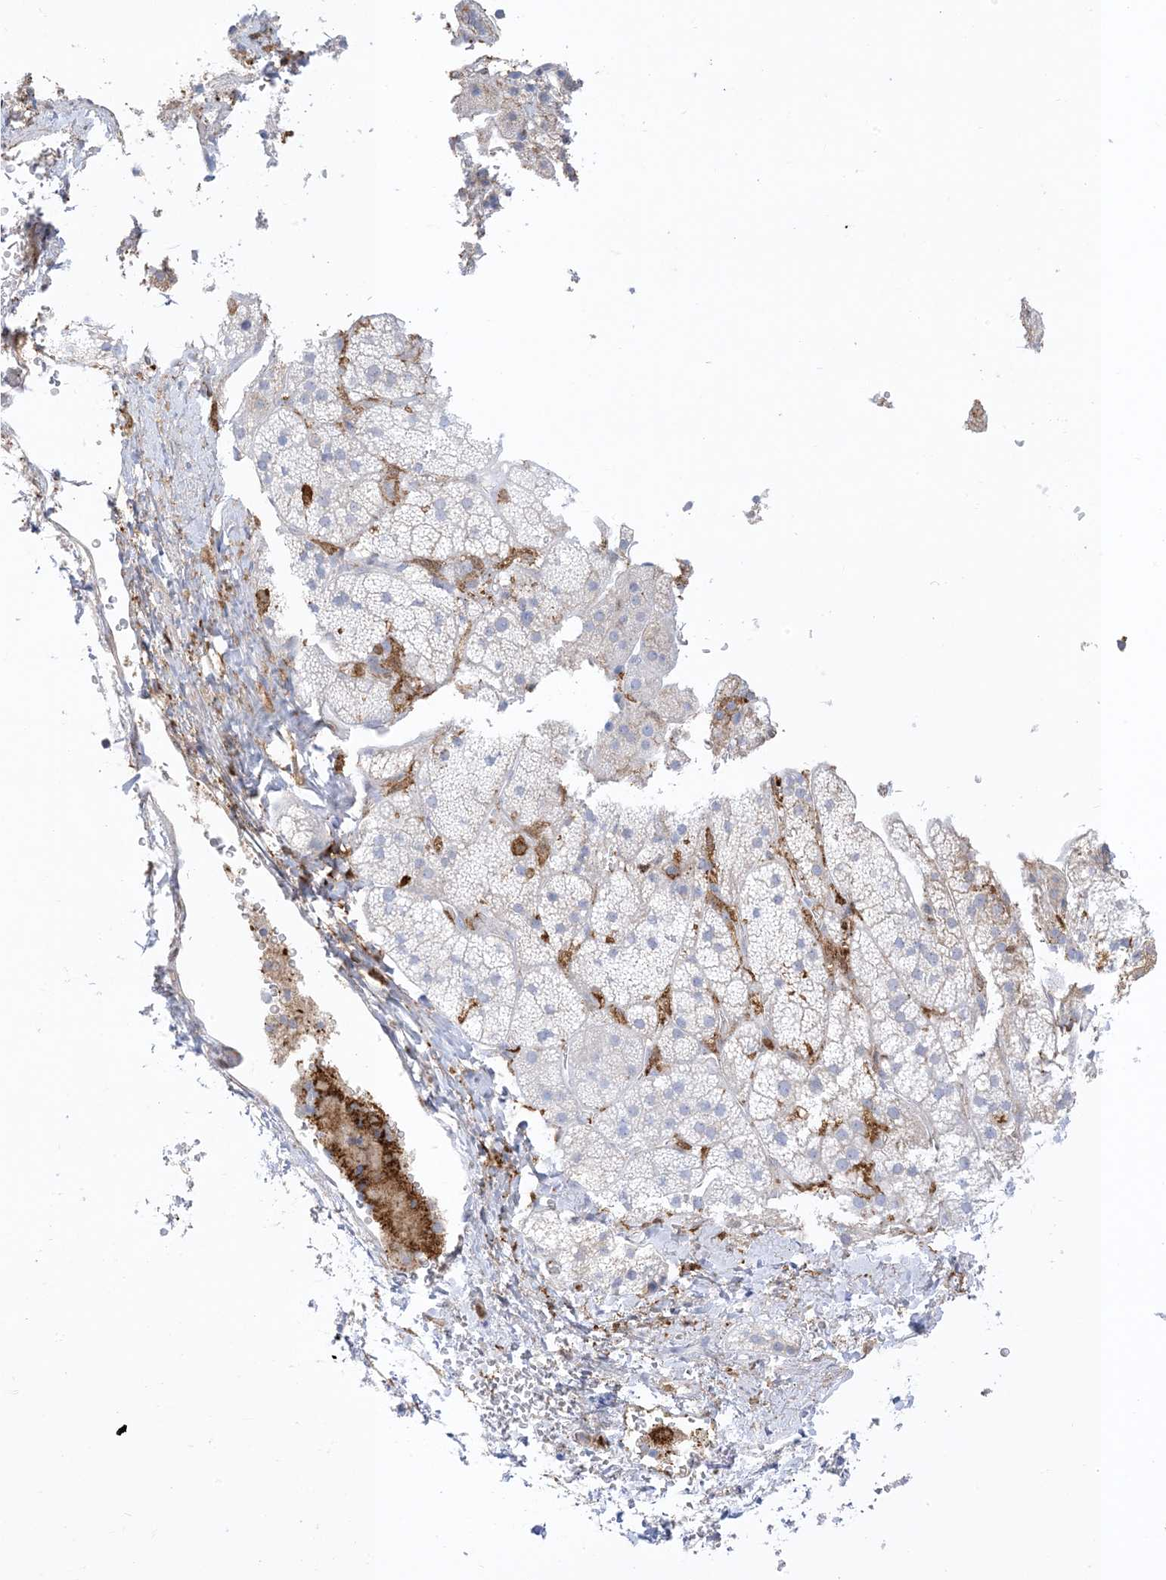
{"staining": {"intensity": "moderate", "quantity": "<25%", "location": "cytoplasmic/membranous"}, "tissue": "adrenal gland", "cell_type": "Glandular cells", "image_type": "normal", "snomed": [{"axis": "morphology", "description": "Normal tissue, NOS"}, {"axis": "topography", "description": "Adrenal gland"}], "caption": "Immunohistochemical staining of unremarkable human adrenal gland demonstrates <25% levels of moderate cytoplasmic/membranous protein positivity in about <25% of glandular cells.", "gene": "GSN", "patient": {"sex": "female", "age": 44}}